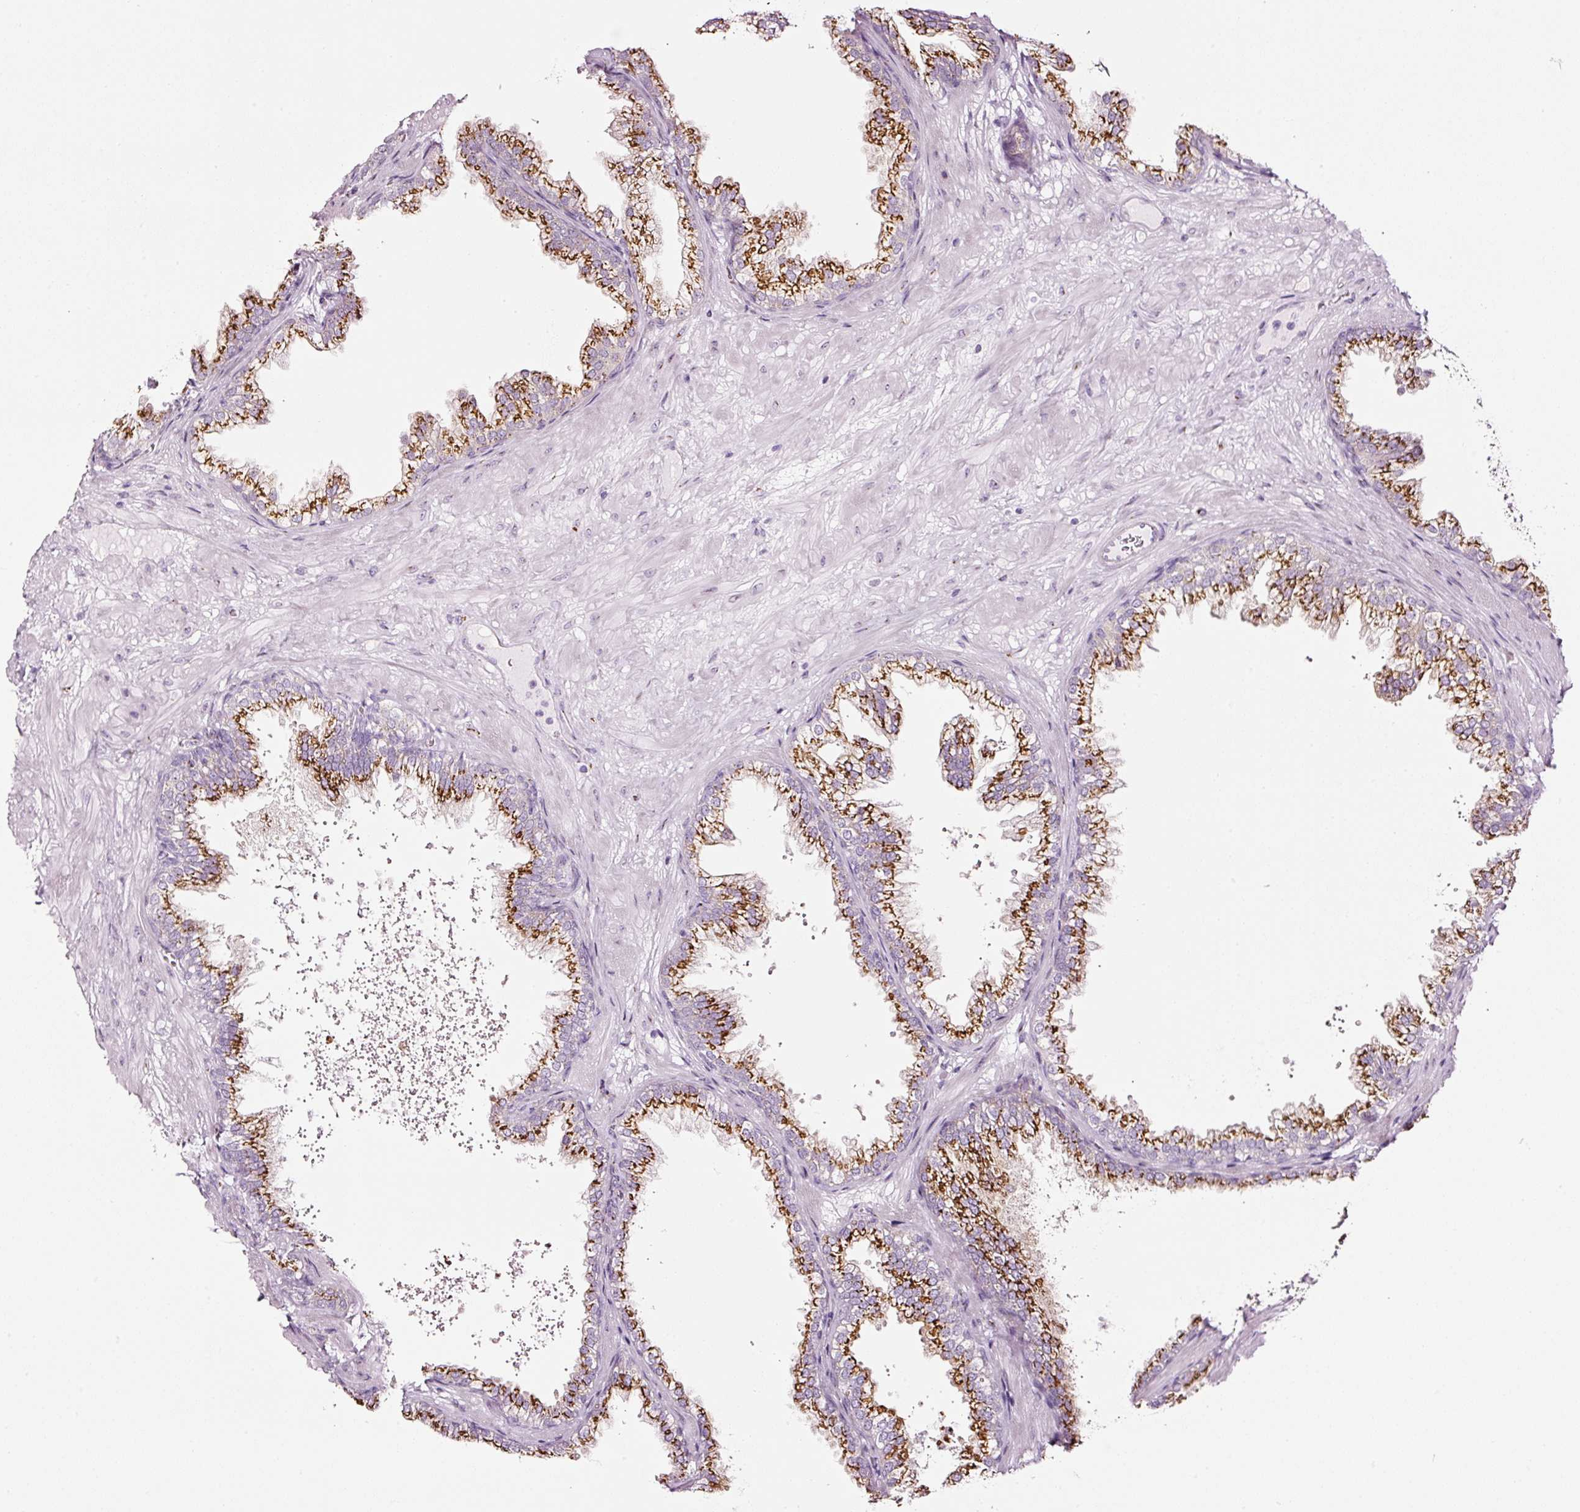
{"staining": {"intensity": "strong", "quantity": ">75%", "location": "cytoplasmic/membranous"}, "tissue": "prostate", "cell_type": "Glandular cells", "image_type": "normal", "snomed": [{"axis": "morphology", "description": "Normal tissue, NOS"}, {"axis": "topography", "description": "Prostate"}], "caption": "Immunohistochemistry (IHC) photomicrograph of normal prostate: prostate stained using IHC displays high levels of strong protein expression localized specifically in the cytoplasmic/membranous of glandular cells, appearing as a cytoplasmic/membranous brown color.", "gene": "SDF4", "patient": {"sex": "male", "age": 37}}